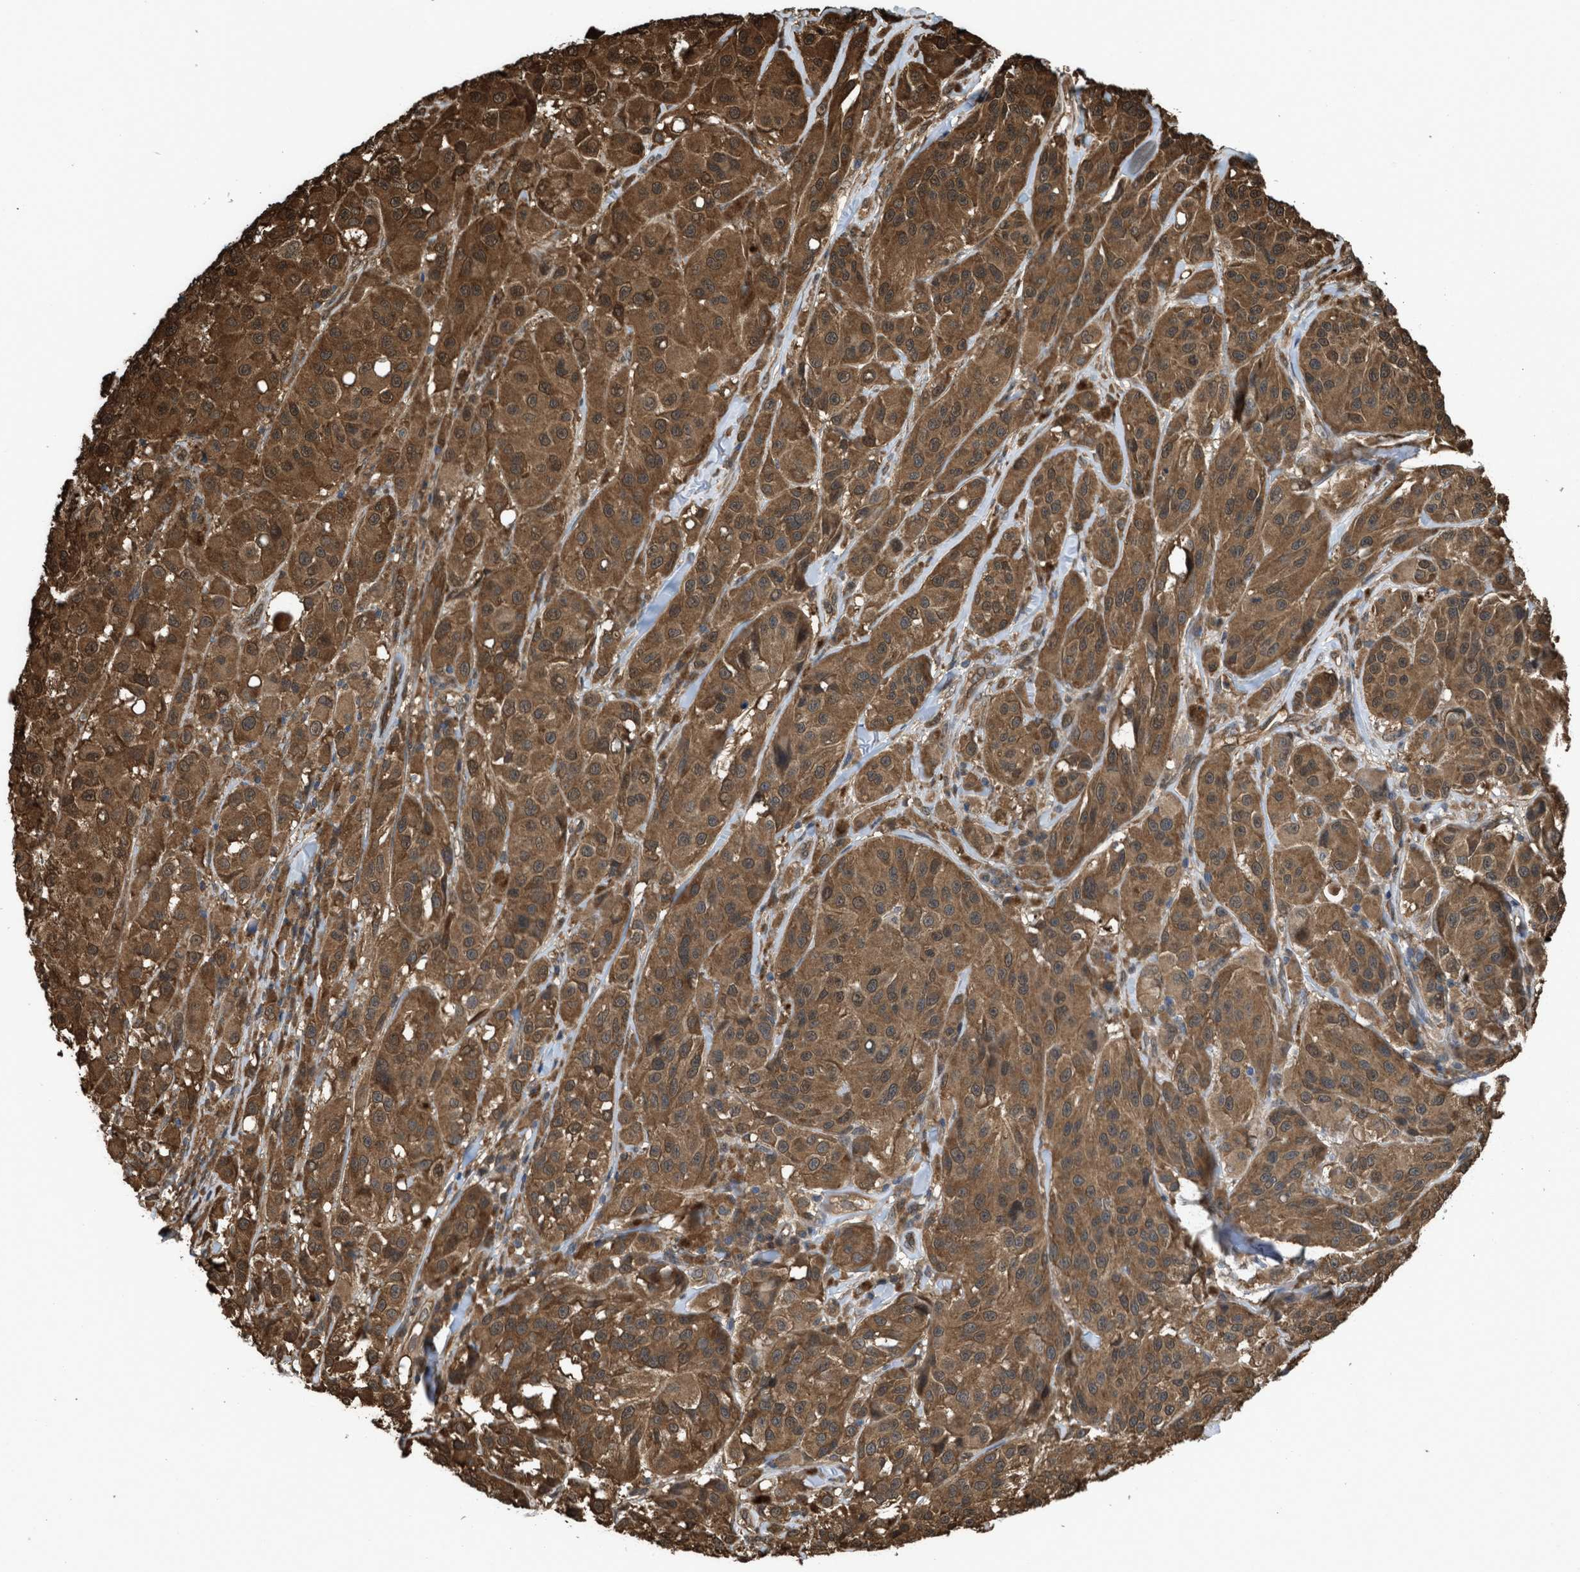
{"staining": {"intensity": "moderate", "quantity": ">75%", "location": "cytoplasmic/membranous"}, "tissue": "melanoma", "cell_type": "Tumor cells", "image_type": "cancer", "snomed": [{"axis": "morphology", "description": "Malignant melanoma, NOS"}, {"axis": "topography", "description": "Skin"}], "caption": "About >75% of tumor cells in malignant melanoma reveal moderate cytoplasmic/membranous protein staining as visualized by brown immunohistochemical staining.", "gene": "YWHAG", "patient": {"sex": "male", "age": 84}}